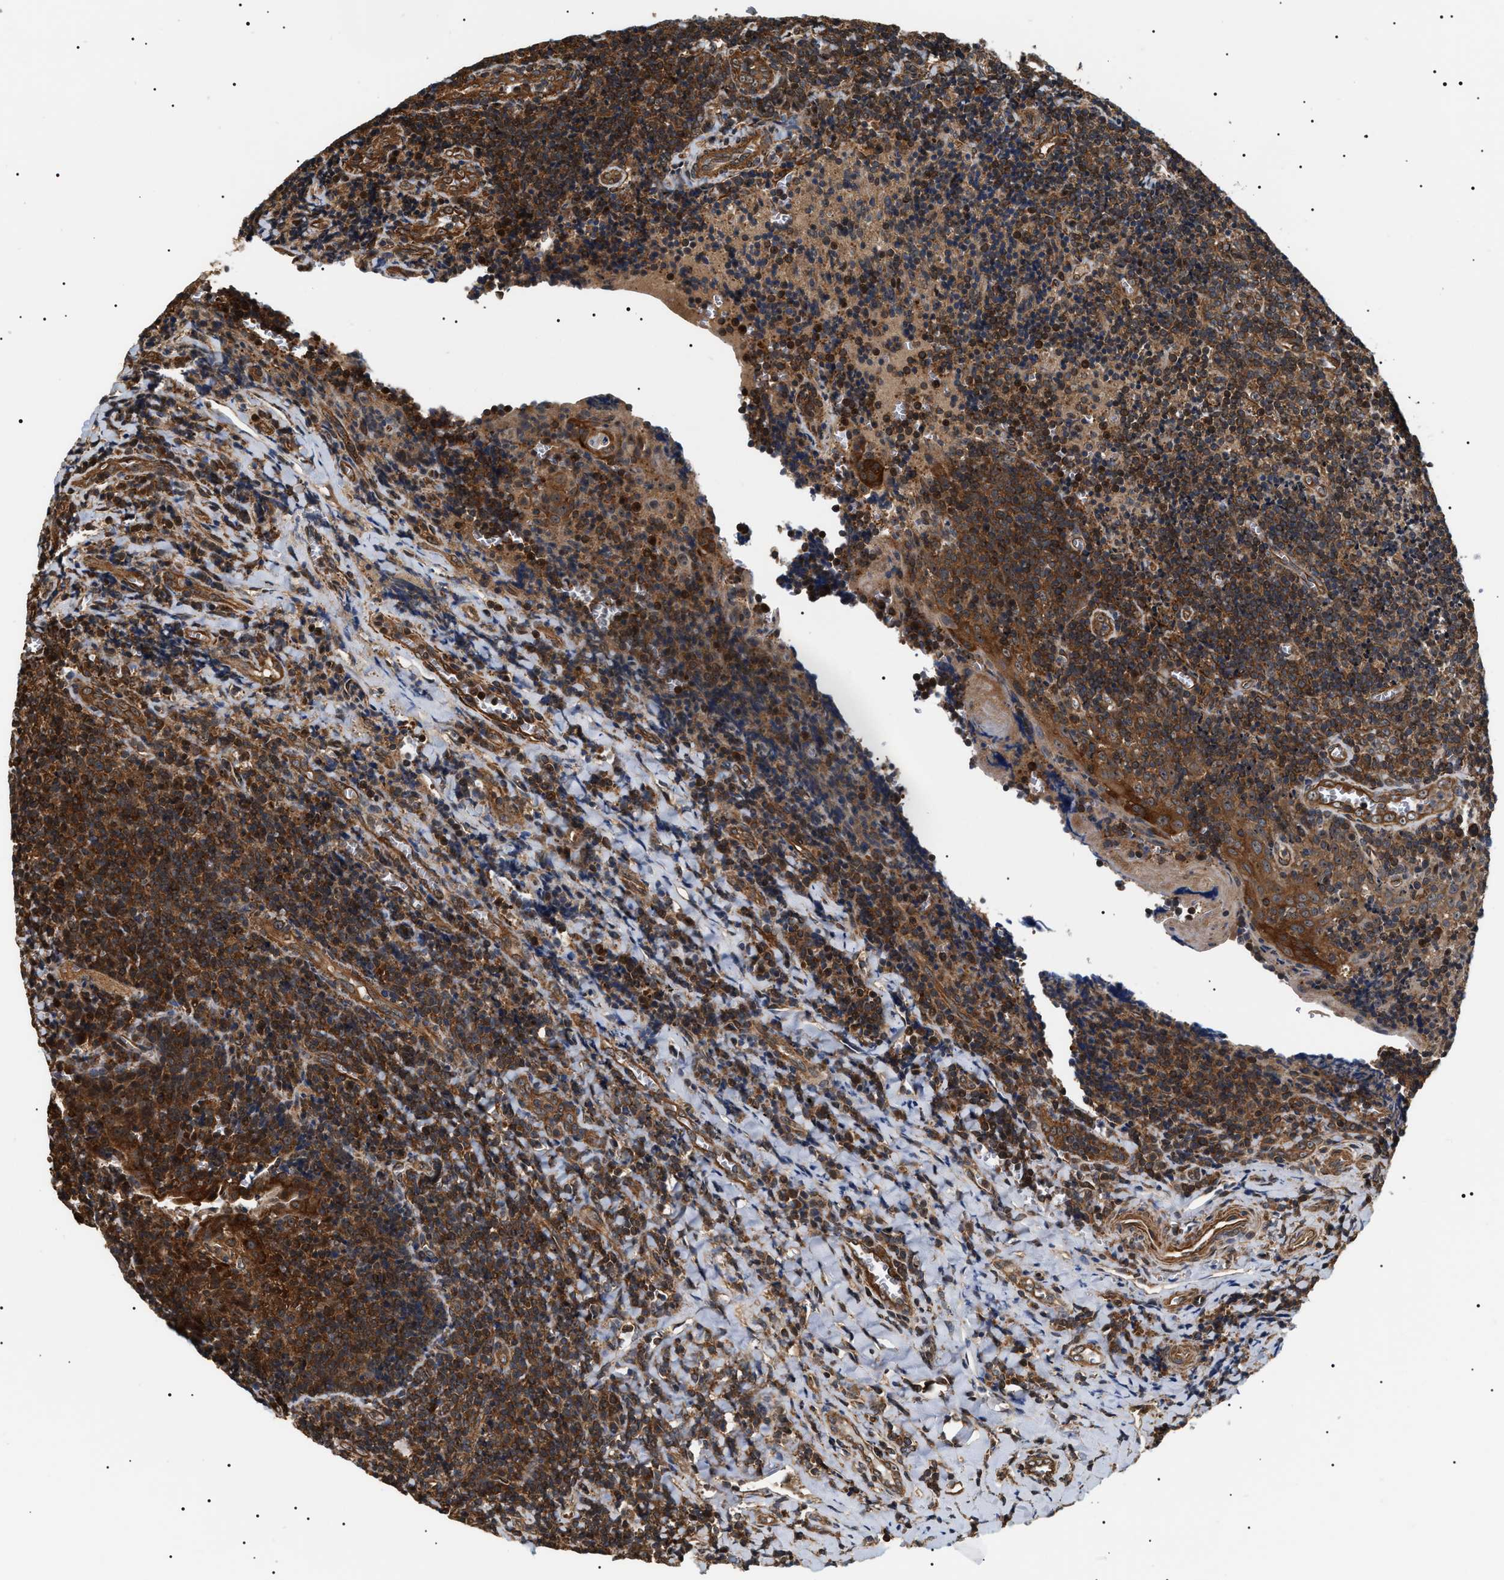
{"staining": {"intensity": "strong", "quantity": ">75%", "location": "cytoplasmic/membranous"}, "tissue": "tonsil", "cell_type": "Germinal center cells", "image_type": "normal", "snomed": [{"axis": "morphology", "description": "Normal tissue, NOS"}, {"axis": "morphology", "description": "Inflammation, NOS"}, {"axis": "topography", "description": "Tonsil"}], "caption": "Approximately >75% of germinal center cells in unremarkable tonsil demonstrate strong cytoplasmic/membranous protein staining as visualized by brown immunohistochemical staining.", "gene": "SH3GLB2", "patient": {"sex": "female", "age": 31}}